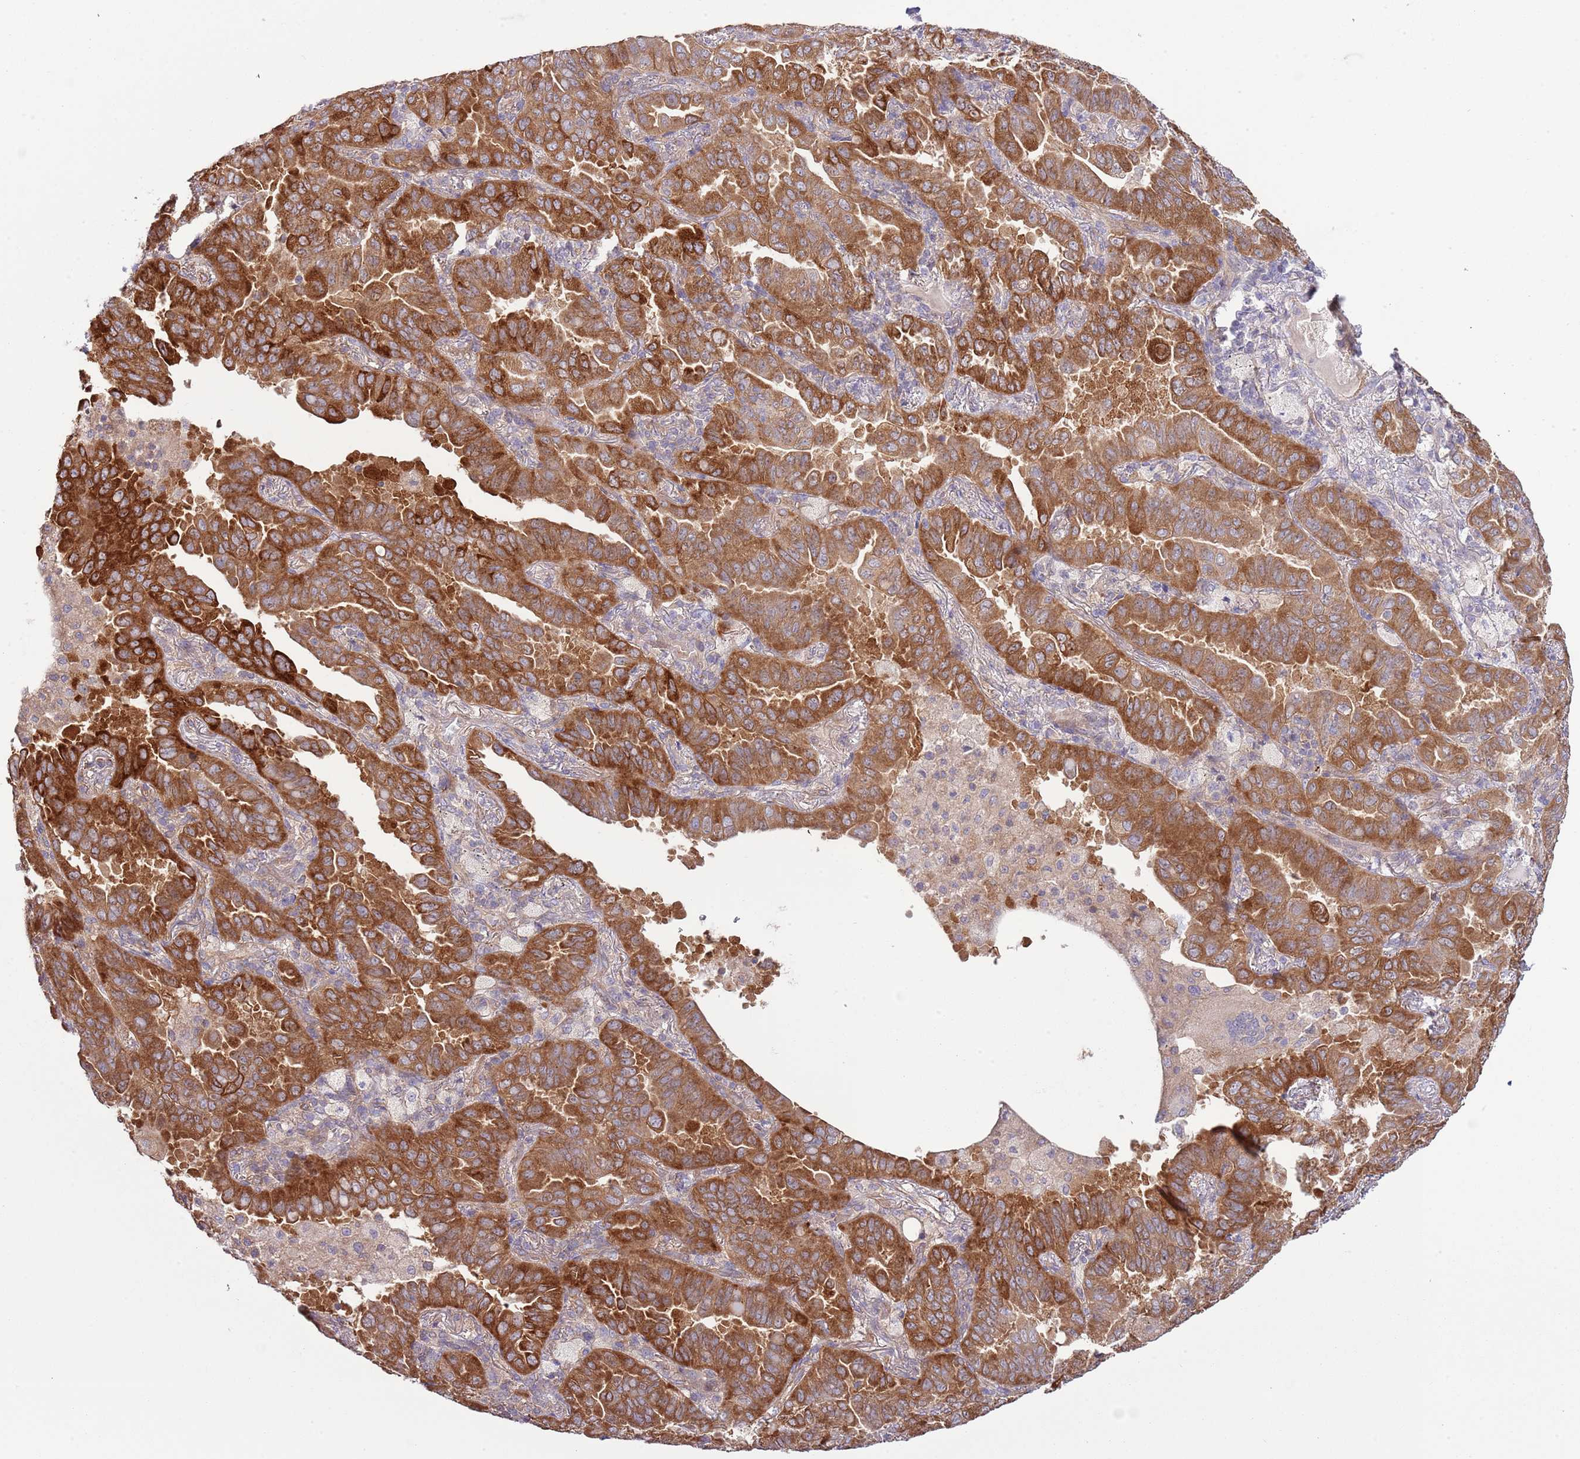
{"staining": {"intensity": "strong", "quantity": ">75%", "location": "cytoplasmic/membranous"}, "tissue": "lung cancer", "cell_type": "Tumor cells", "image_type": "cancer", "snomed": [{"axis": "morphology", "description": "Adenocarcinoma, NOS"}, {"axis": "topography", "description": "Lung"}], "caption": "About >75% of tumor cells in human lung cancer display strong cytoplasmic/membranous protein staining as visualized by brown immunohistochemical staining.", "gene": "LPIN2", "patient": {"sex": "male", "age": 64}}